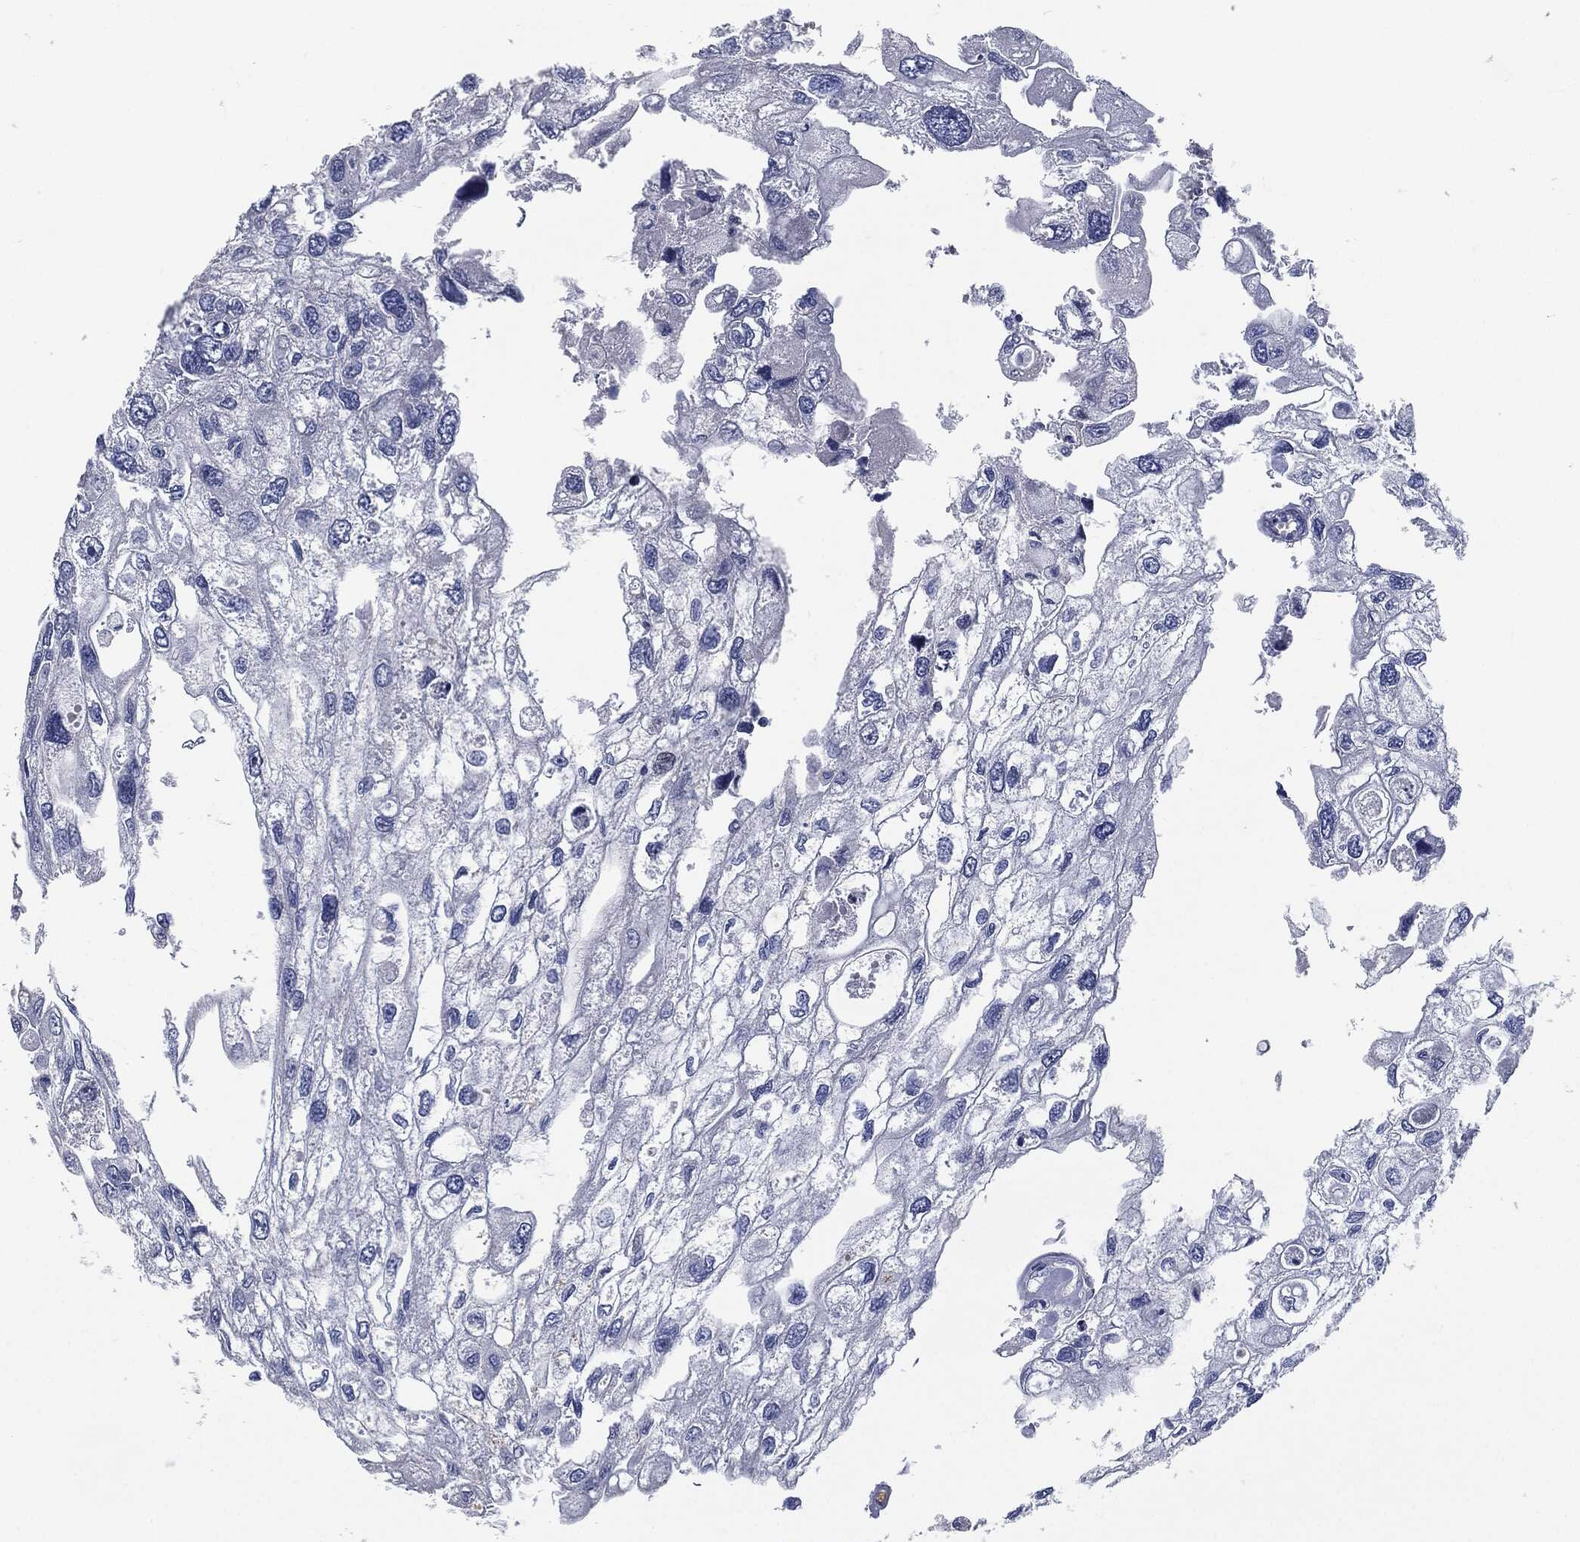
{"staining": {"intensity": "negative", "quantity": "none", "location": "none"}, "tissue": "urothelial cancer", "cell_type": "Tumor cells", "image_type": "cancer", "snomed": [{"axis": "morphology", "description": "Urothelial carcinoma, High grade"}, {"axis": "topography", "description": "Urinary bladder"}], "caption": "Human urothelial carcinoma (high-grade) stained for a protein using IHC reveals no expression in tumor cells.", "gene": "CD27", "patient": {"sex": "male", "age": 59}}